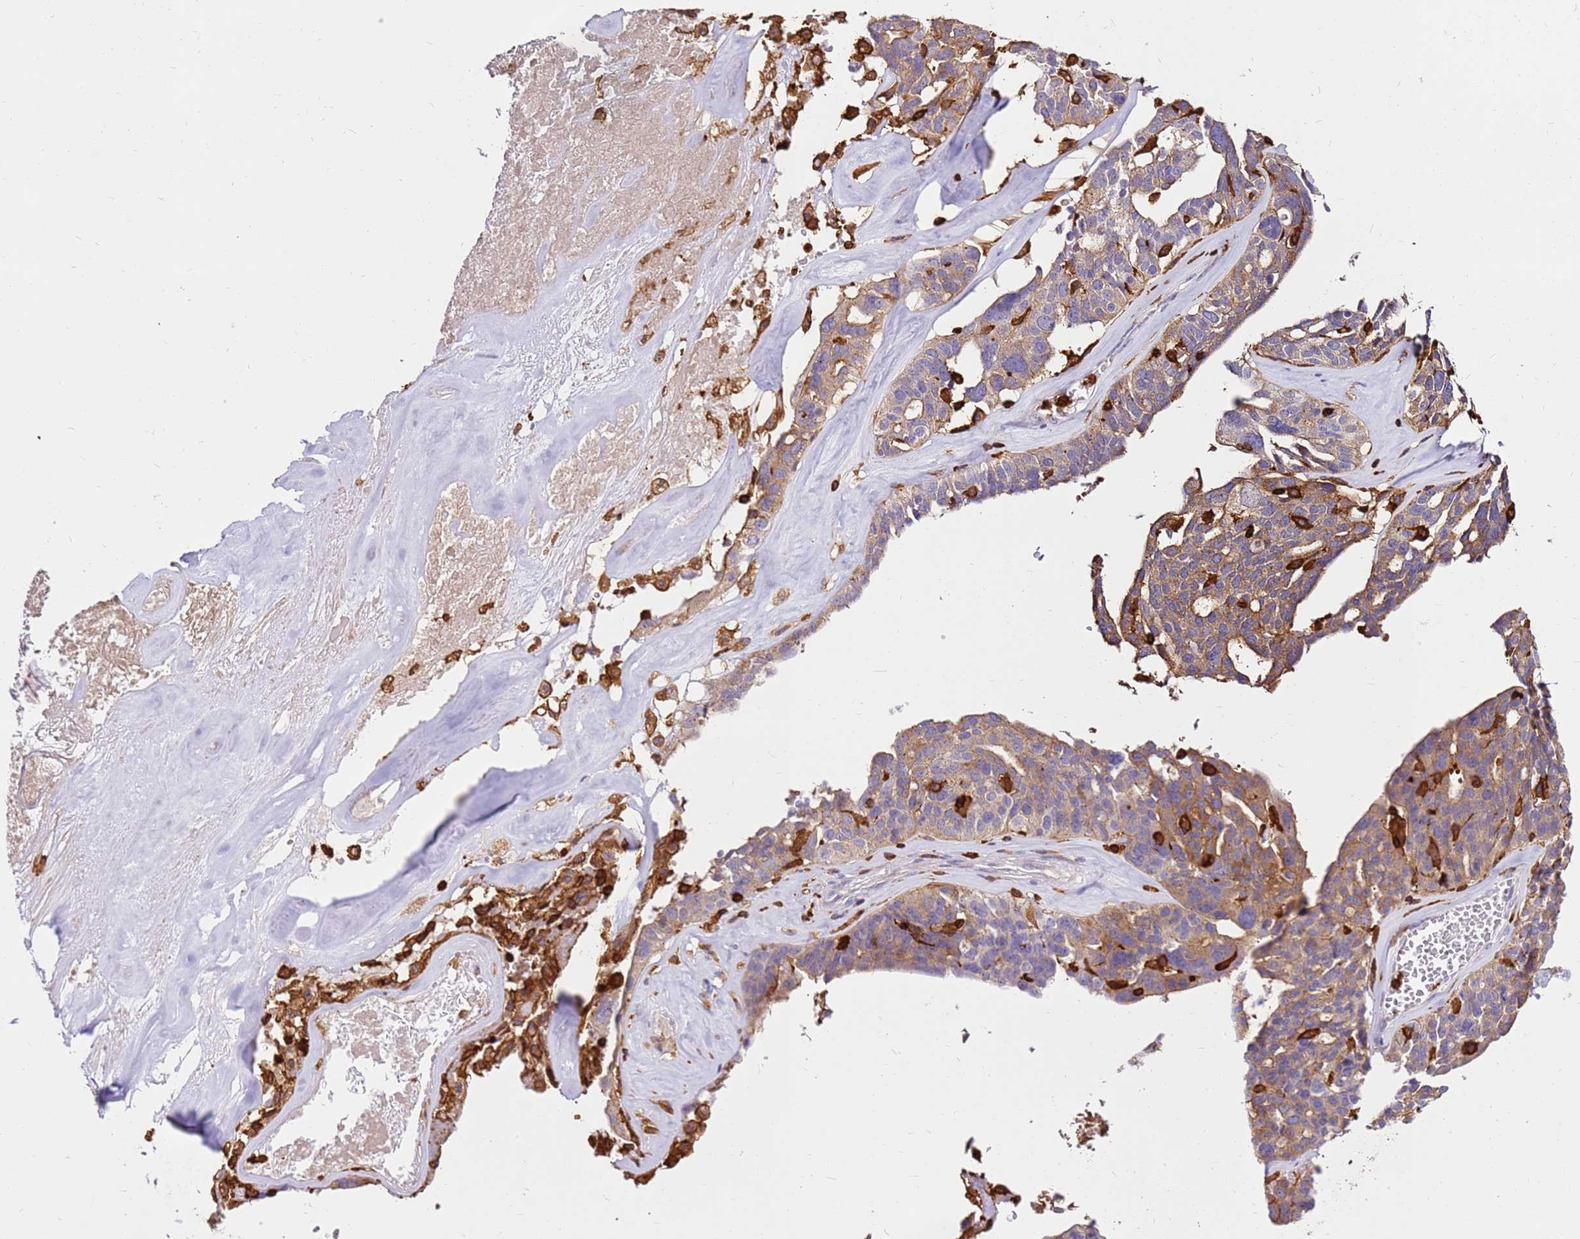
{"staining": {"intensity": "weak", "quantity": ">75%", "location": "cytoplasmic/membranous"}, "tissue": "ovarian cancer", "cell_type": "Tumor cells", "image_type": "cancer", "snomed": [{"axis": "morphology", "description": "Cystadenocarcinoma, serous, NOS"}, {"axis": "topography", "description": "Ovary"}], "caption": "There is low levels of weak cytoplasmic/membranous positivity in tumor cells of ovarian serous cystadenocarcinoma, as demonstrated by immunohistochemical staining (brown color).", "gene": "CORO1A", "patient": {"sex": "female", "age": 59}}